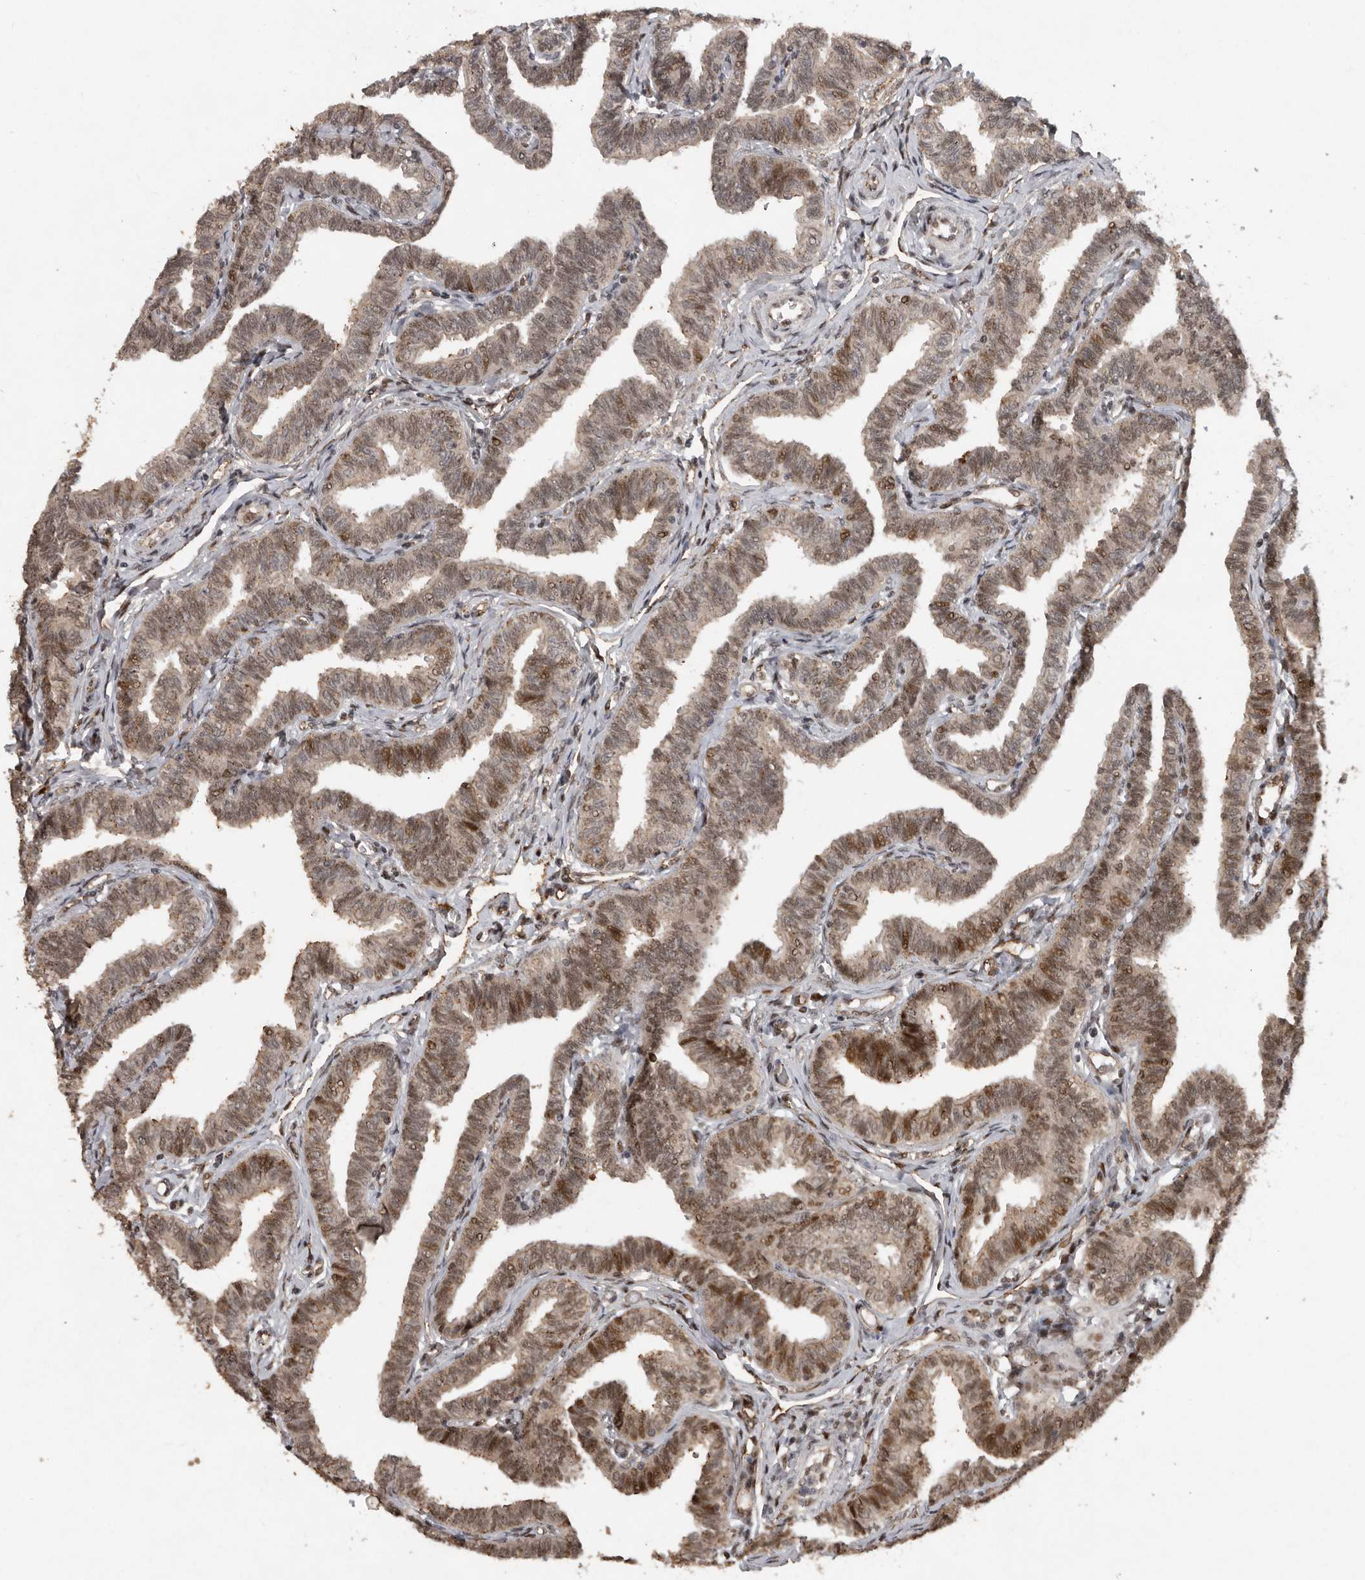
{"staining": {"intensity": "moderate", "quantity": ">75%", "location": "cytoplasmic/membranous,nuclear"}, "tissue": "fallopian tube", "cell_type": "Glandular cells", "image_type": "normal", "snomed": [{"axis": "morphology", "description": "Normal tissue, NOS"}, {"axis": "topography", "description": "Fallopian tube"}, {"axis": "topography", "description": "Ovary"}], "caption": "Immunohistochemical staining of normal fallopian tube demonstrates >75% levels of moderate cytoplasmic/membranous,nuclear protein expression in approximately >75% of glandular cells.", "gene": "CDC27", "patient": {"sex": "female", "age": 23}}